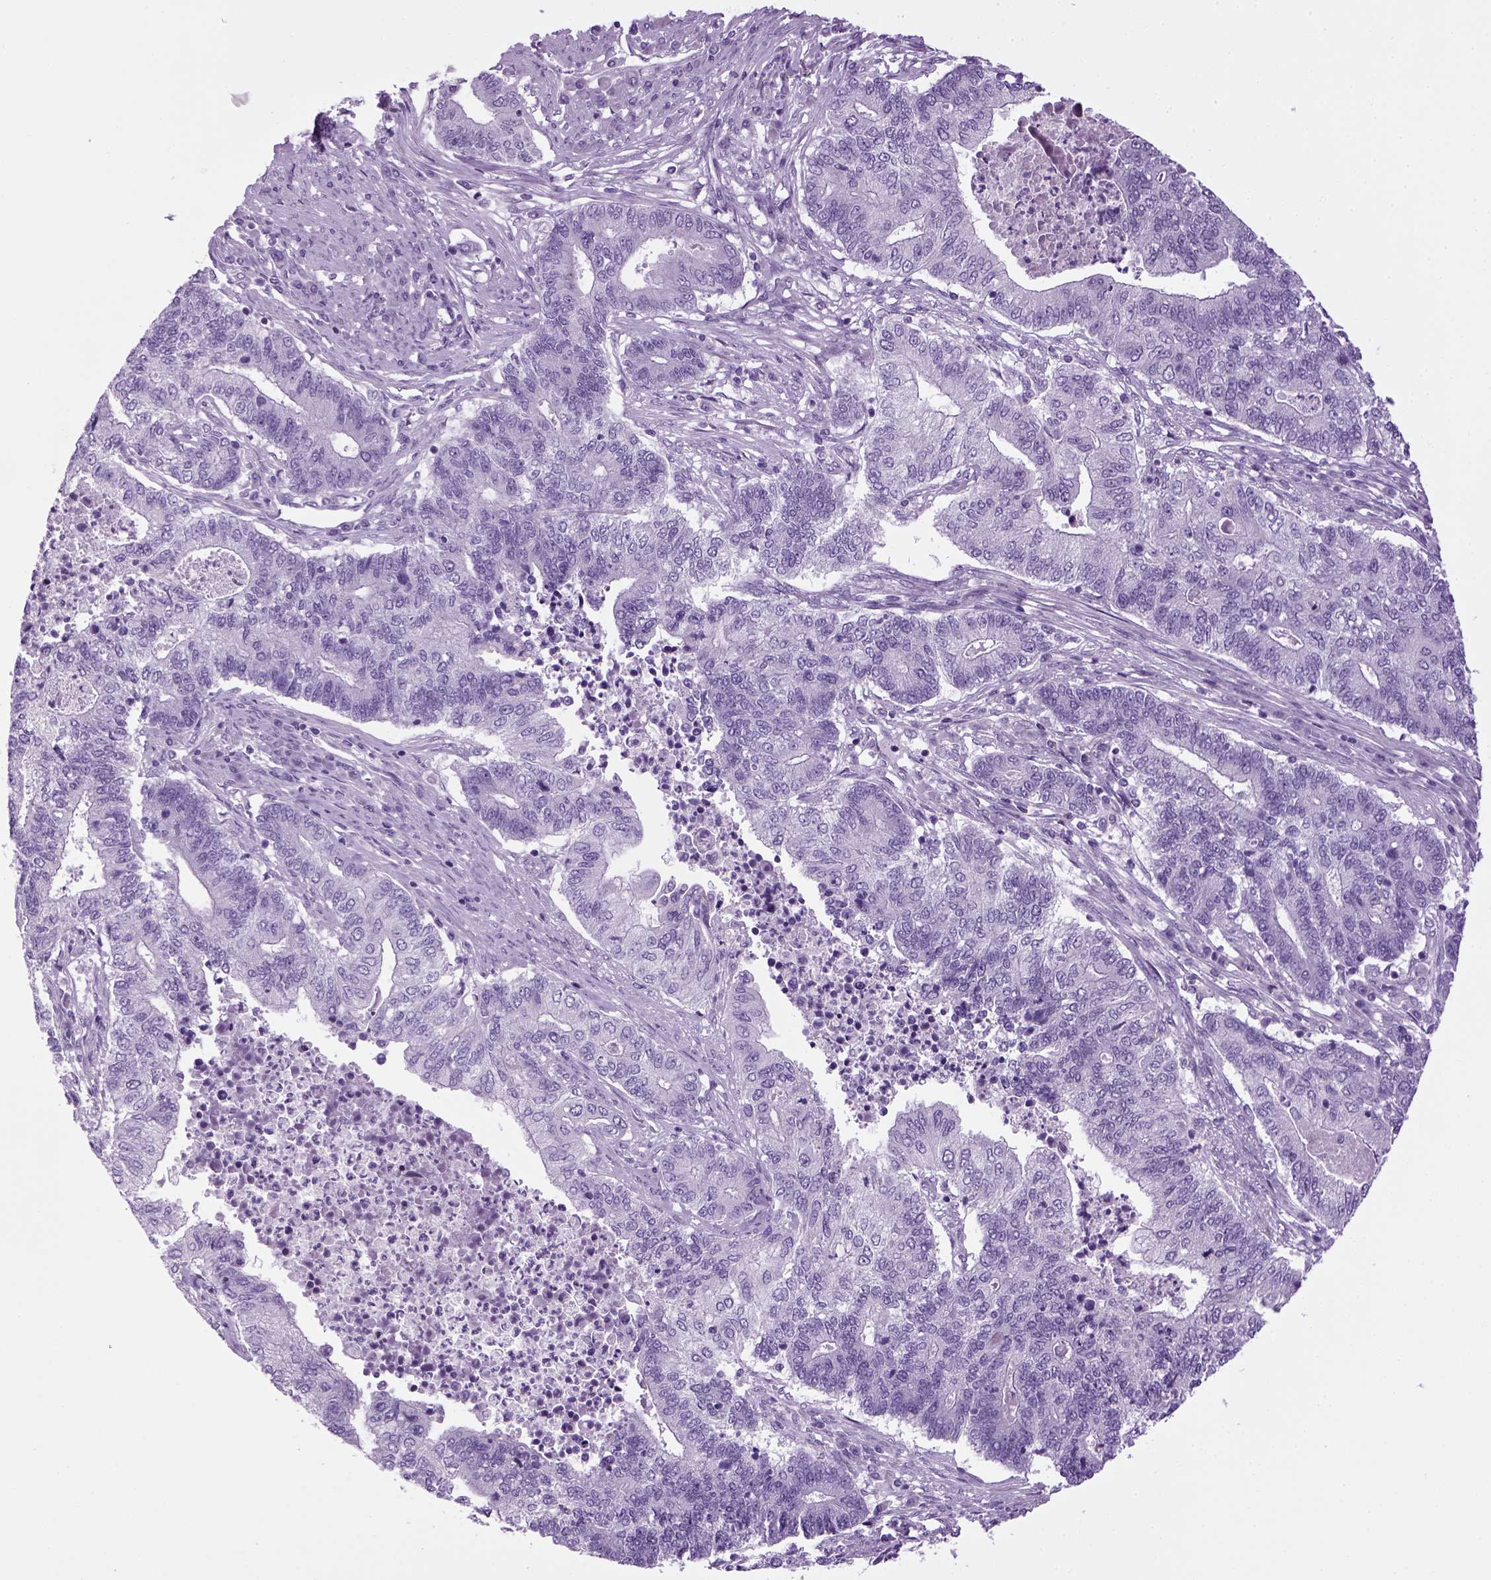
{"staining": {"intensity": "negative", "quantity": "none", "location": "none"}, "tissue": "endometrial cancer", "cell_type": "Tumor cells", "image_type": "cancer", "snomed": [{"axis": "morphology", "description": "Adenocarcinoma, NOS"}, {"axis": "topography", "description": "Uterus"}, {"axis": "topography", "description": "Endometrium"}], "caption": "DAB (3,3'-diaminobenzidine) immunohistochemical staining of adenocarcinoma (endometrial) shows no significant staining in tumor cells.", "gene": "HMCN2", "patient": {"sex": "female", "age": 54}}